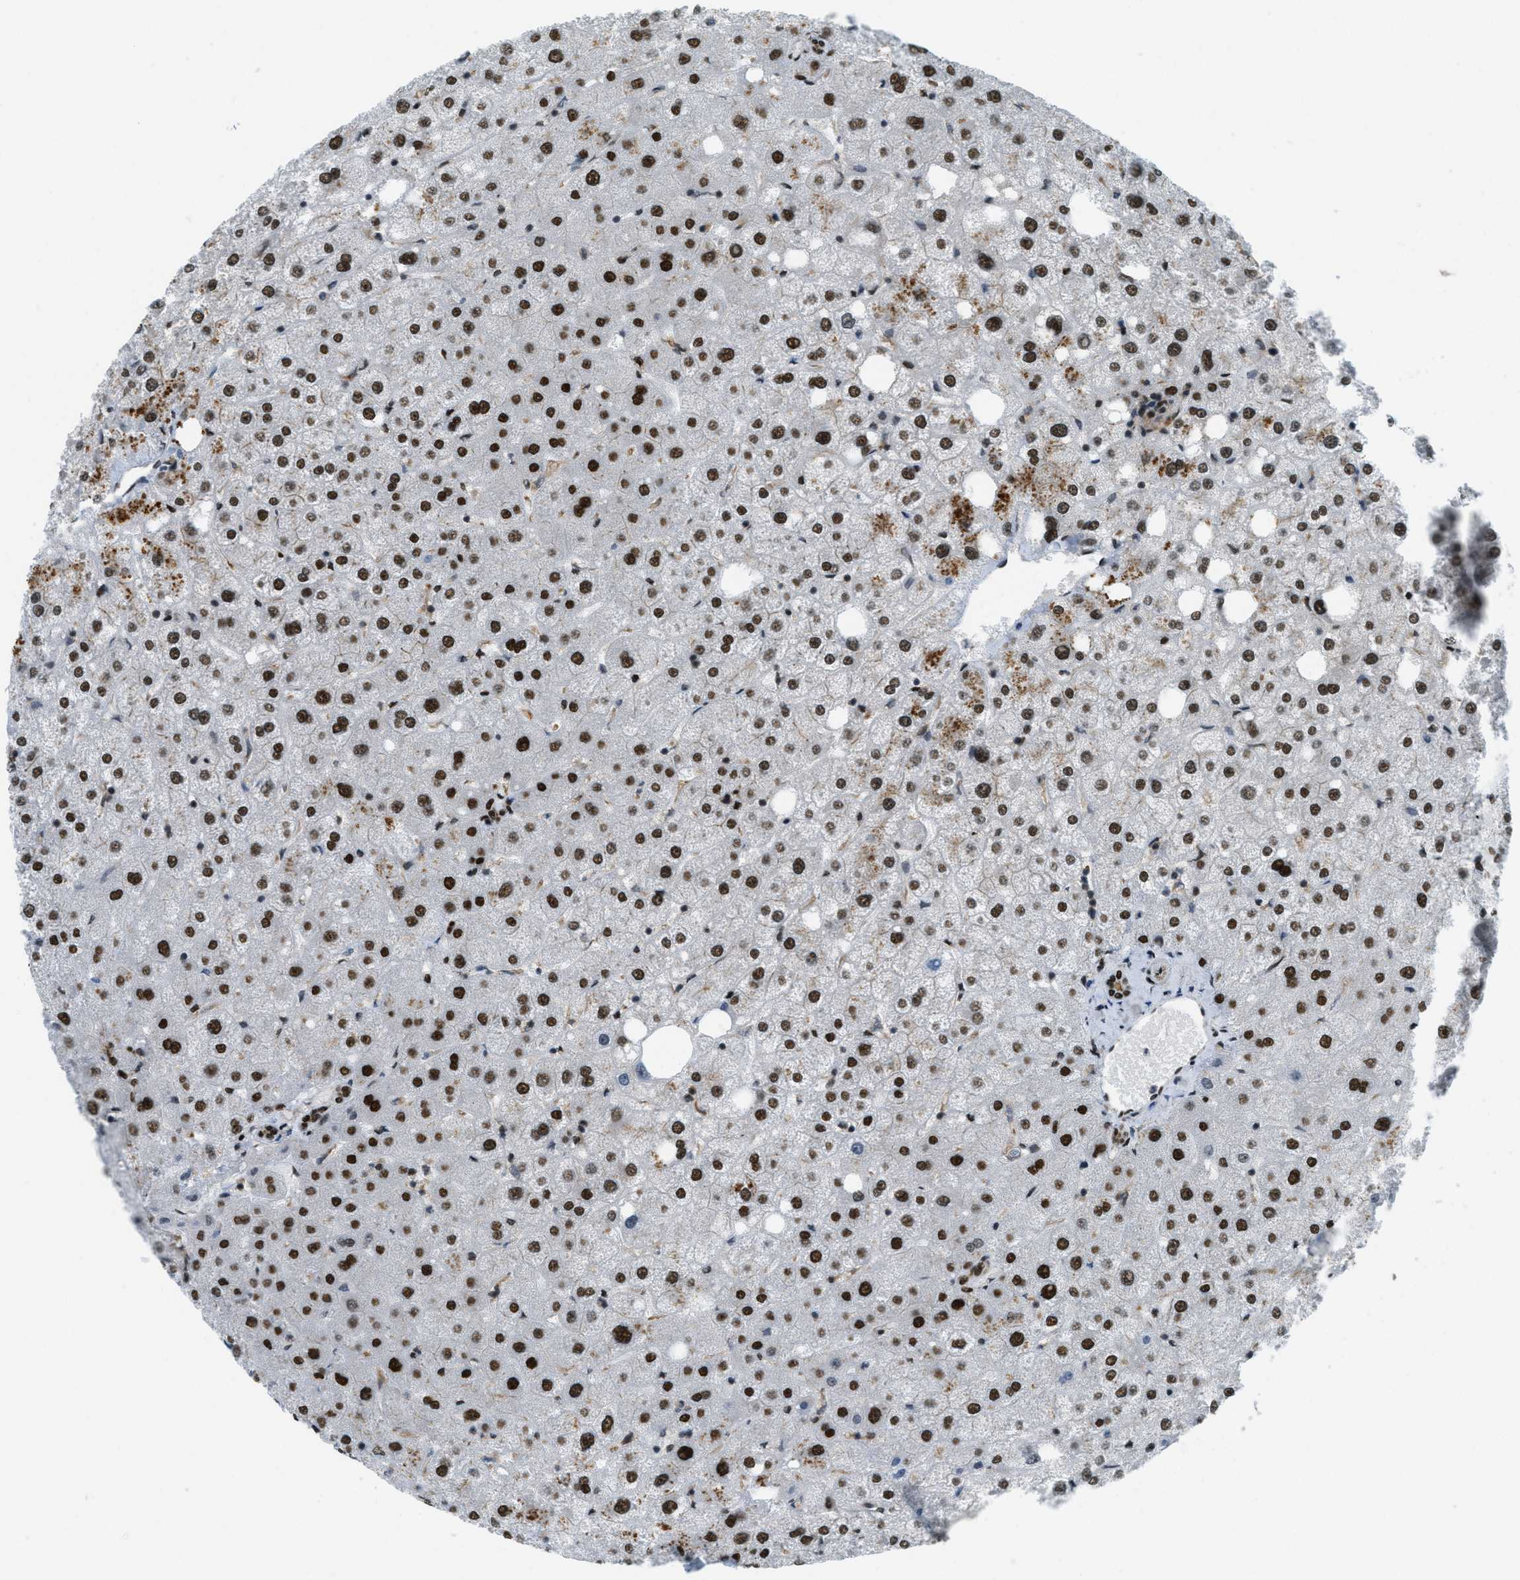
{"staining": {"intensity": "strong", "quantity": ">75%", "location": "nuclear"}, "tissue": "liver", "cell_type": "Cholangiocytes", "image_type": "normal", "snomed": [{"axis": "morphology", "description": "Normal tissue, NOS"}, {"axis": "topography", "description": "Liver"}], "caption": "Protein expression analysis of benign human liver reveals strong nuclear staining in approximately >75% of cholangiocytes.", "gene": "ZFR", "patient": {"sex": "male", "age": 73}}